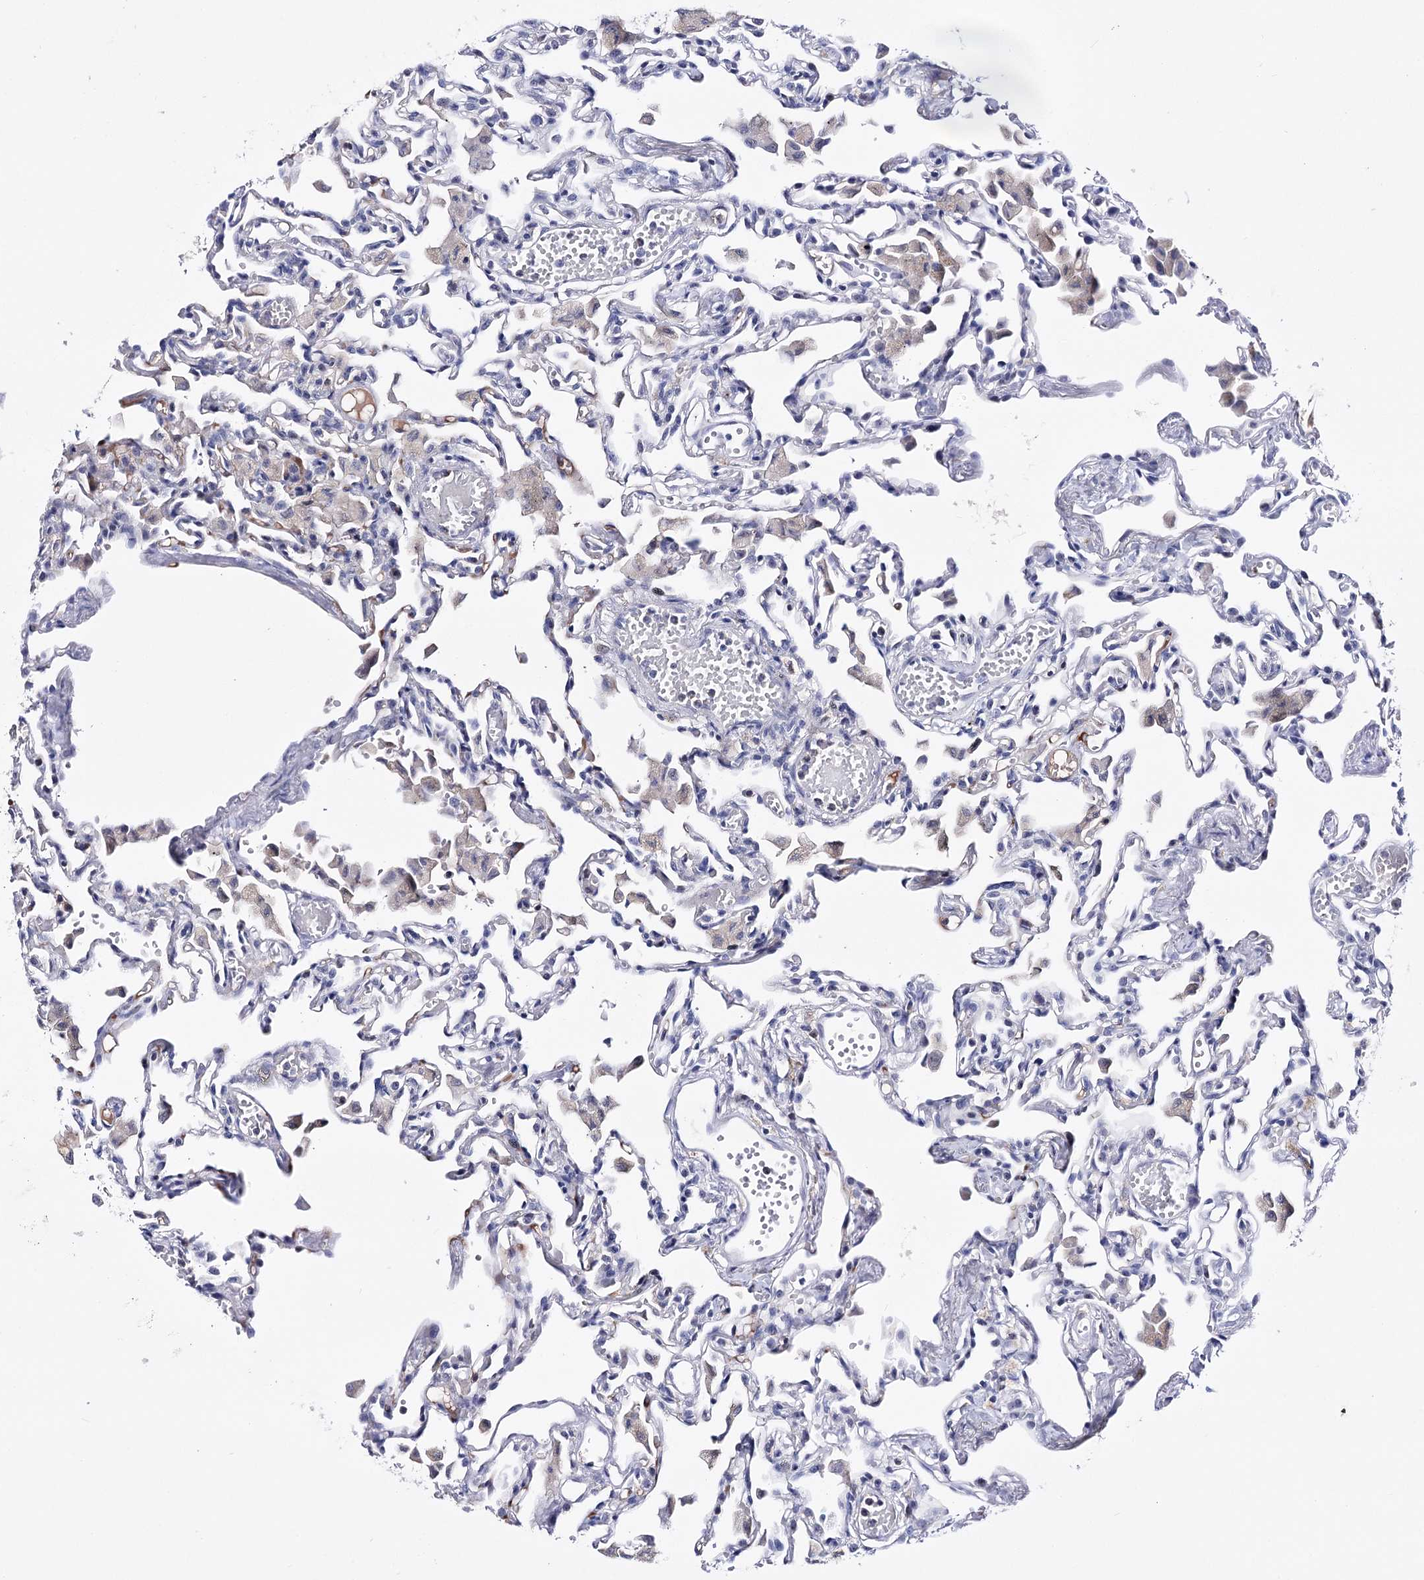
{"staining": {"intensity": "negative", "quantity": "none", "location": "none"}, "tissue": "lung", "cell_type": "Alveolar cells", "image_type": "normal", "snomed": [{"axis": "morphology", "description": "Normal tissue, NOS"}, {"axis": "topography", "description": "Bronchus"}, {"axis": "topography", "description": "Lung"}], "caption": "Immunohistochemistry (IHC) photomicrograph of benign lung stained for a protein (brown), which demonstrates no positivity in alveolar cells.", "gene": "PCGF5", "patient": {"sex": "female", "age": 49}}